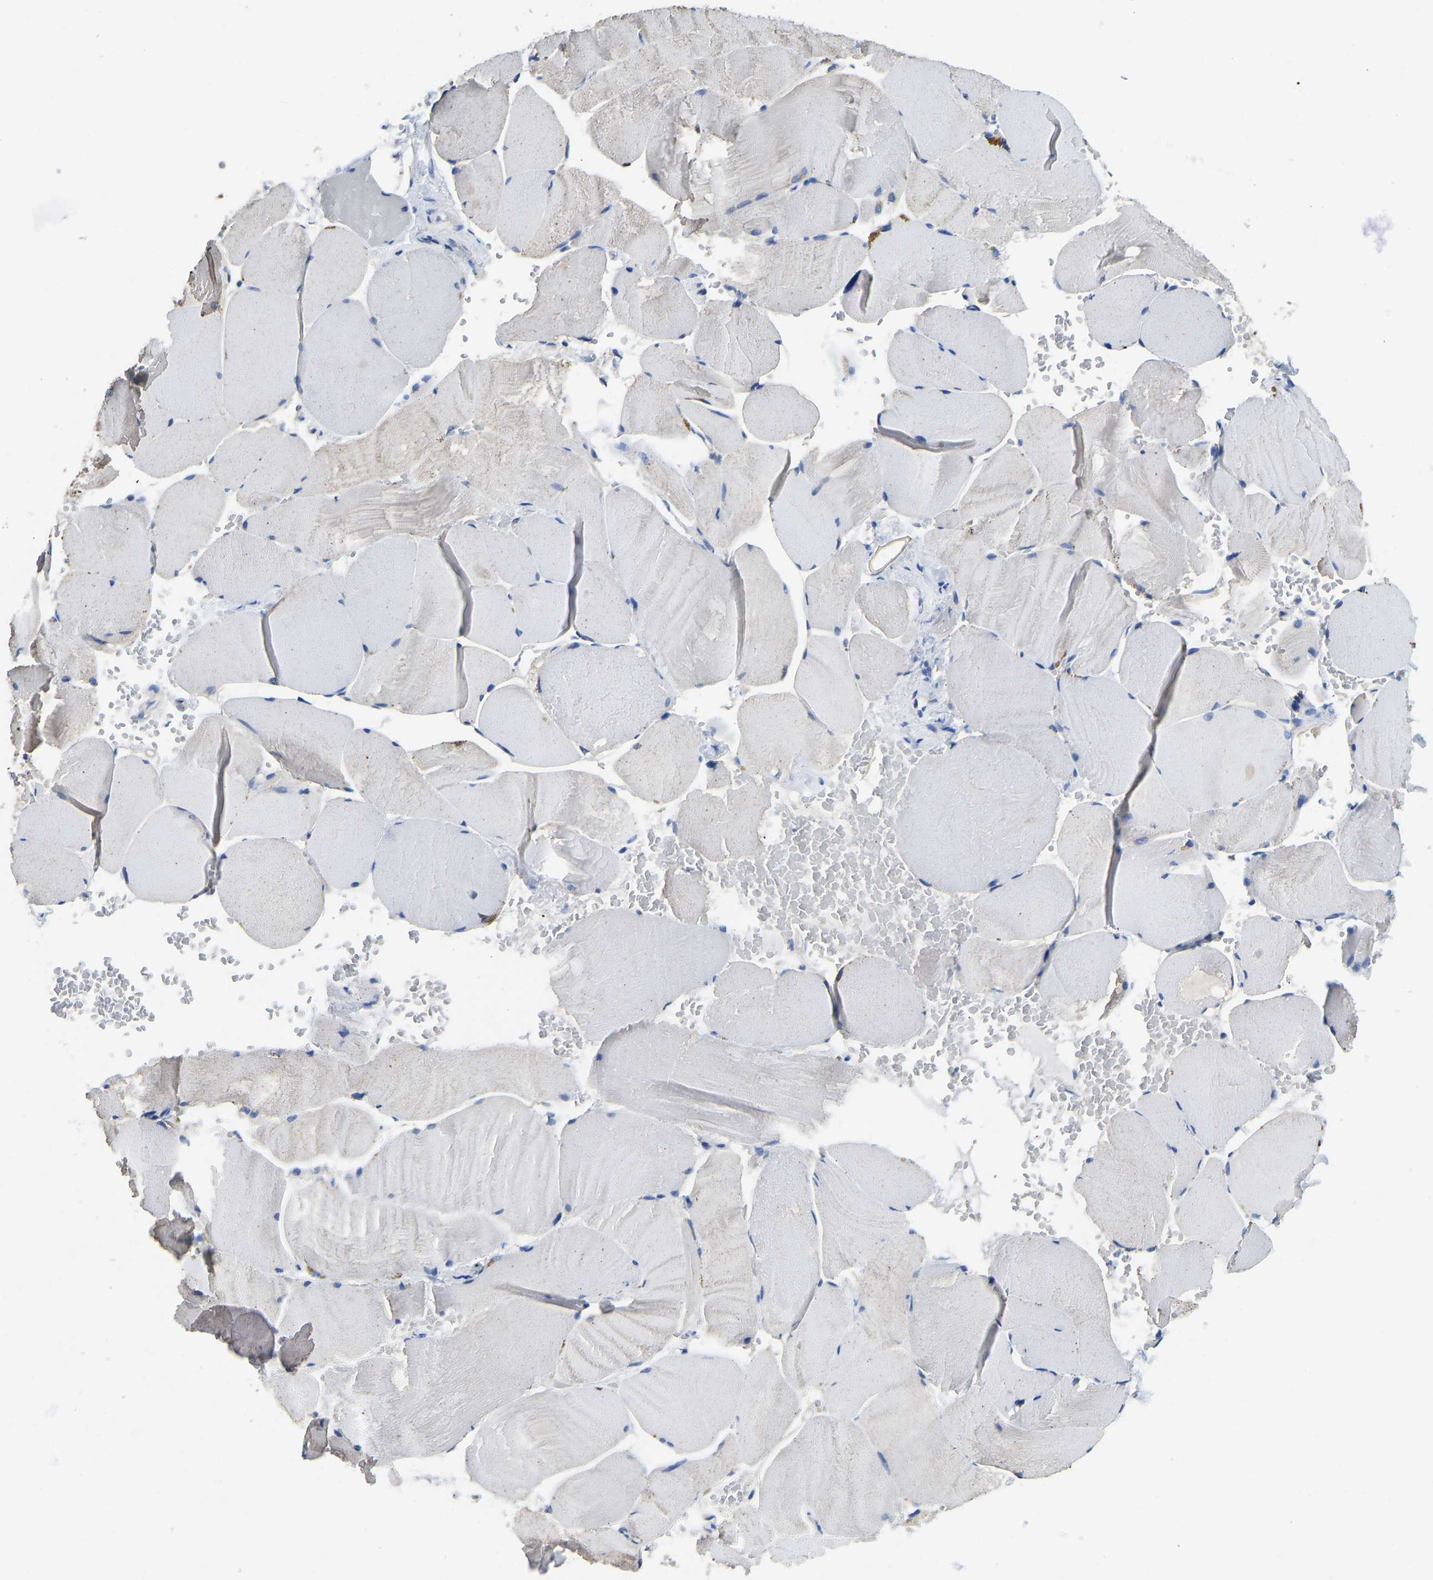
{"staining": {"intensity": "negative", "quantity": "none", "location": "none"}, "tissue": "skeletal muscle", "cell_type": "Myocytes", "image_type": "normal", "snomed": [{"axis": "morphology", "description": "Normal tissue, NOS"}, {"axis": "topography", "description": "Skin"}, {"axis": "topography", "description": "Skeletal muscle"}], "caption": "Immunohistochemical staining of benign human skeletal muscle shows no significant staining in myocytes.", "gene": "NDRG3", "patient": {"sex": "male", "age": 83}}